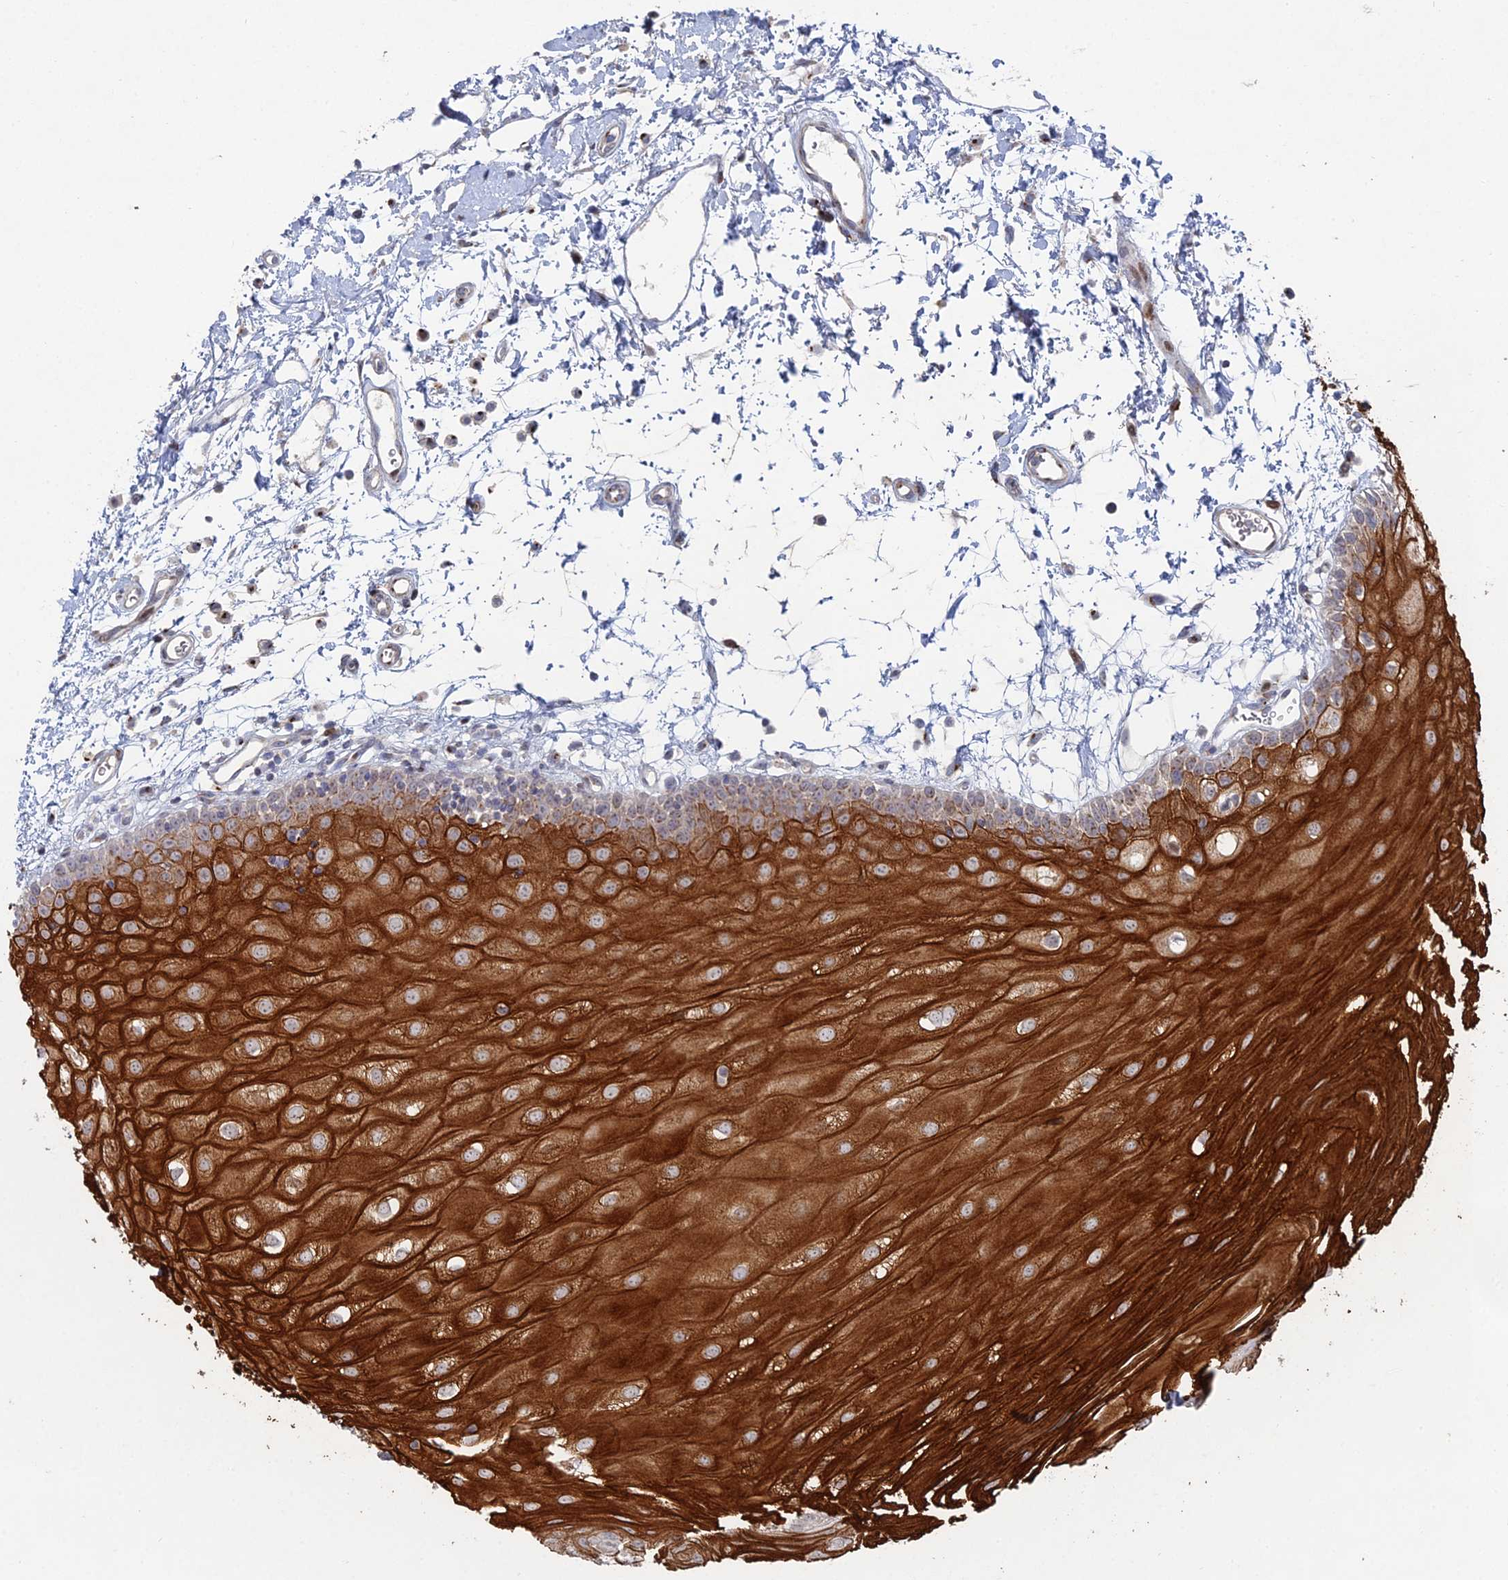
{"staining": {"intensity": "strong", "quantity": "25%-75%", "location": "cytoplasmic/membranous"}, "tissue": "oral mucosa", "cell_type": "Squamous epithelial cells", "image_type": "normal", "snomed": [{"axis": "morphology", "description": "Normal tissue, NOS"}, {"axis": "topography", "description": "Oral tissue"}, {"axis": "topography", "description": "Tounge, NOS"}], "caption": "This micrograph reveals immunohistochemistry staining of normal human oral mucosa, with high strong cytoplasmic/membranous staining in approximately 25%-75% of squamous epithelial cells.", "gene": "SGMS1", "patient": {"sex": "female", "age": 73}}